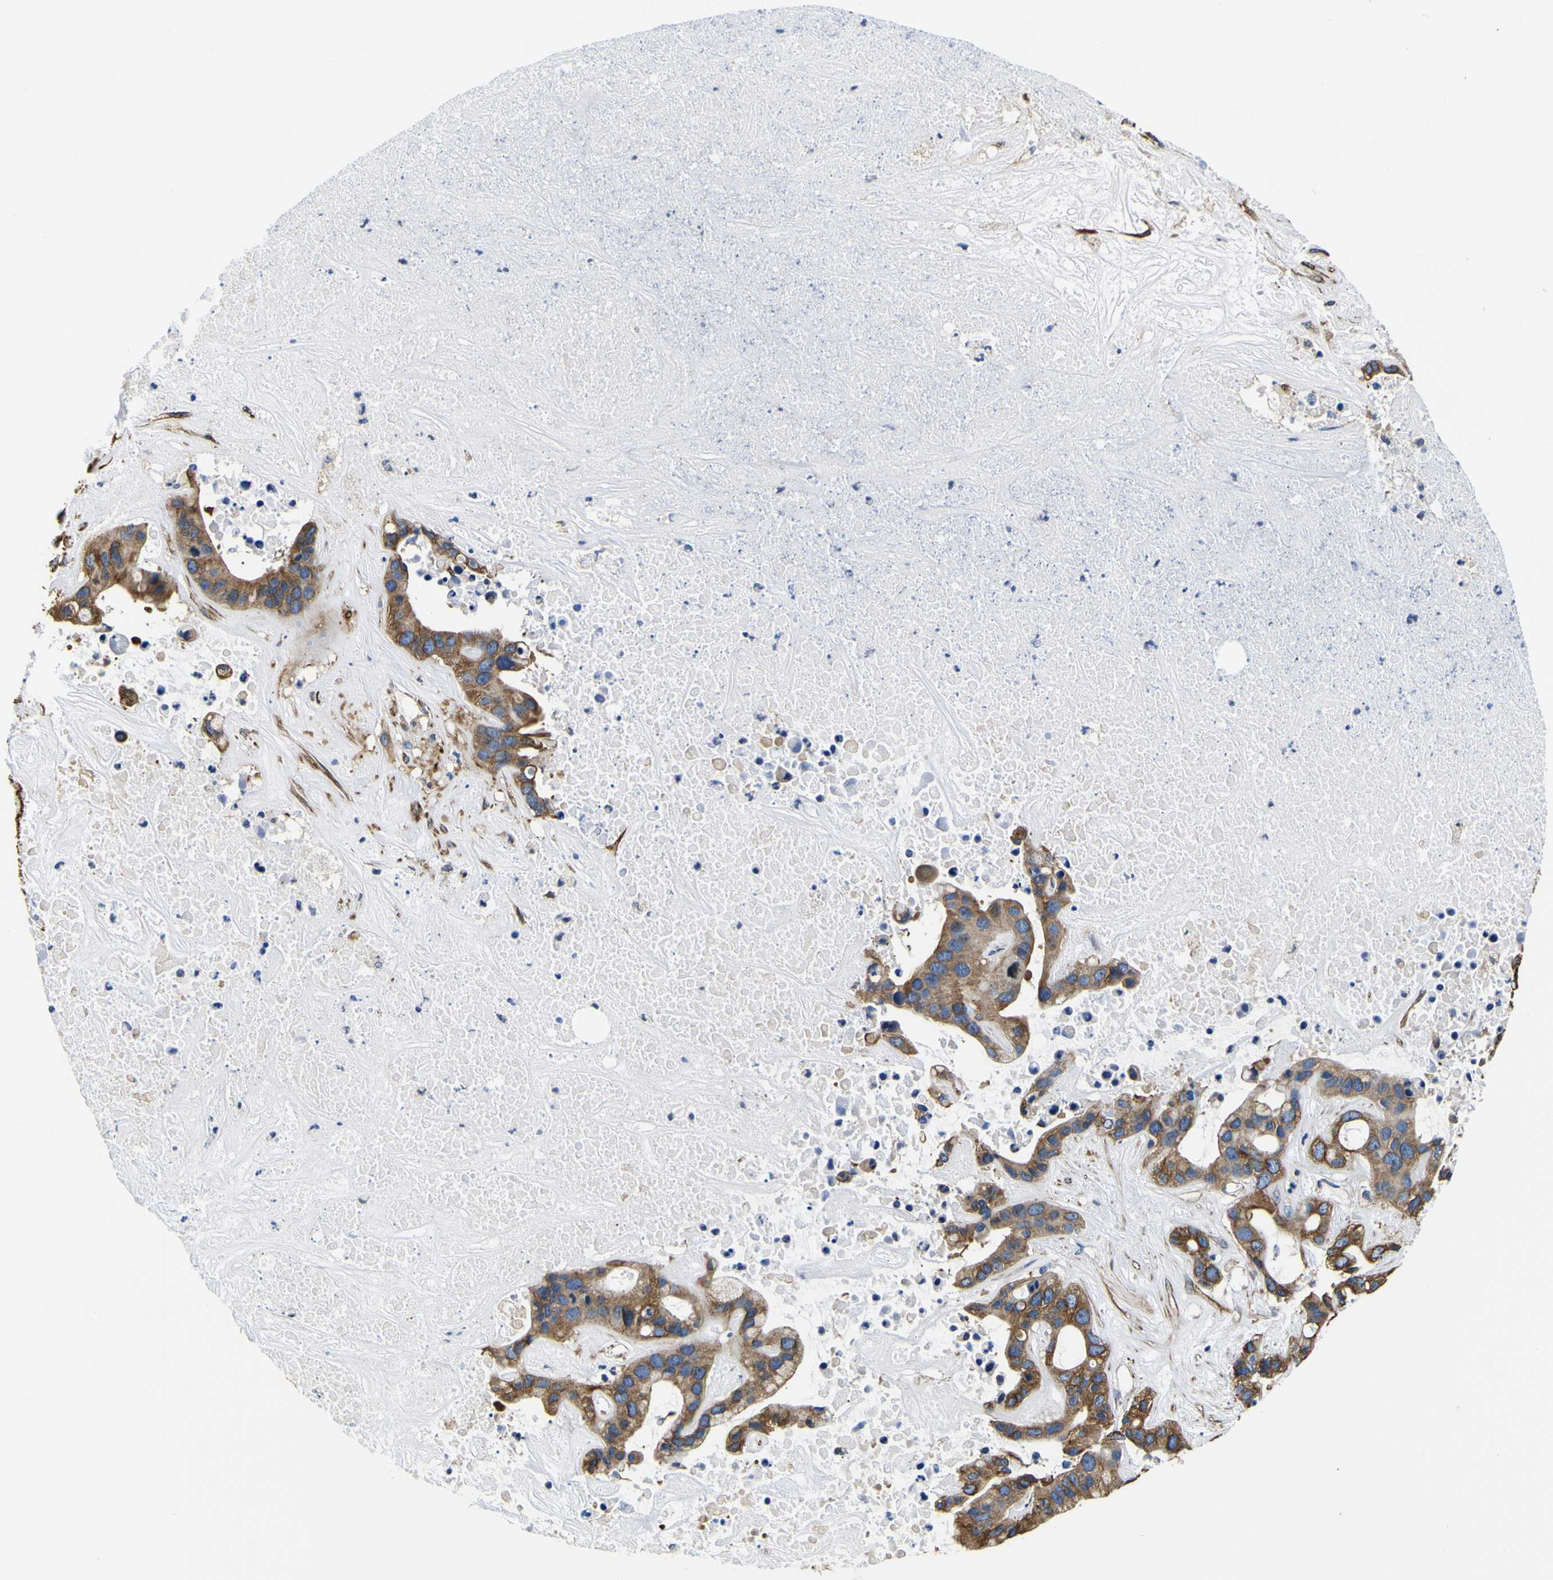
{"staining": {"intensity": "moderate", "quantity": ">75%", "location": "cytoplasmic/membranous"}, "tissue": "liver cancer", "cell_type": "Tumor cells", "image_type": "cancer", "snomed": [{"axis": "morphology", "description": "Cholangiocarcinoma"}, {"axis": "topography", "description": "Liver"}], "caption": "Brown immunohistochemical staining in liver cholangiocarcinoma reveals moderate cytoplasmic/membranous expression in about >75% of tumor cells.", "gene": "TUBA1B", "patient": {"sex": "female", "age": 65}}